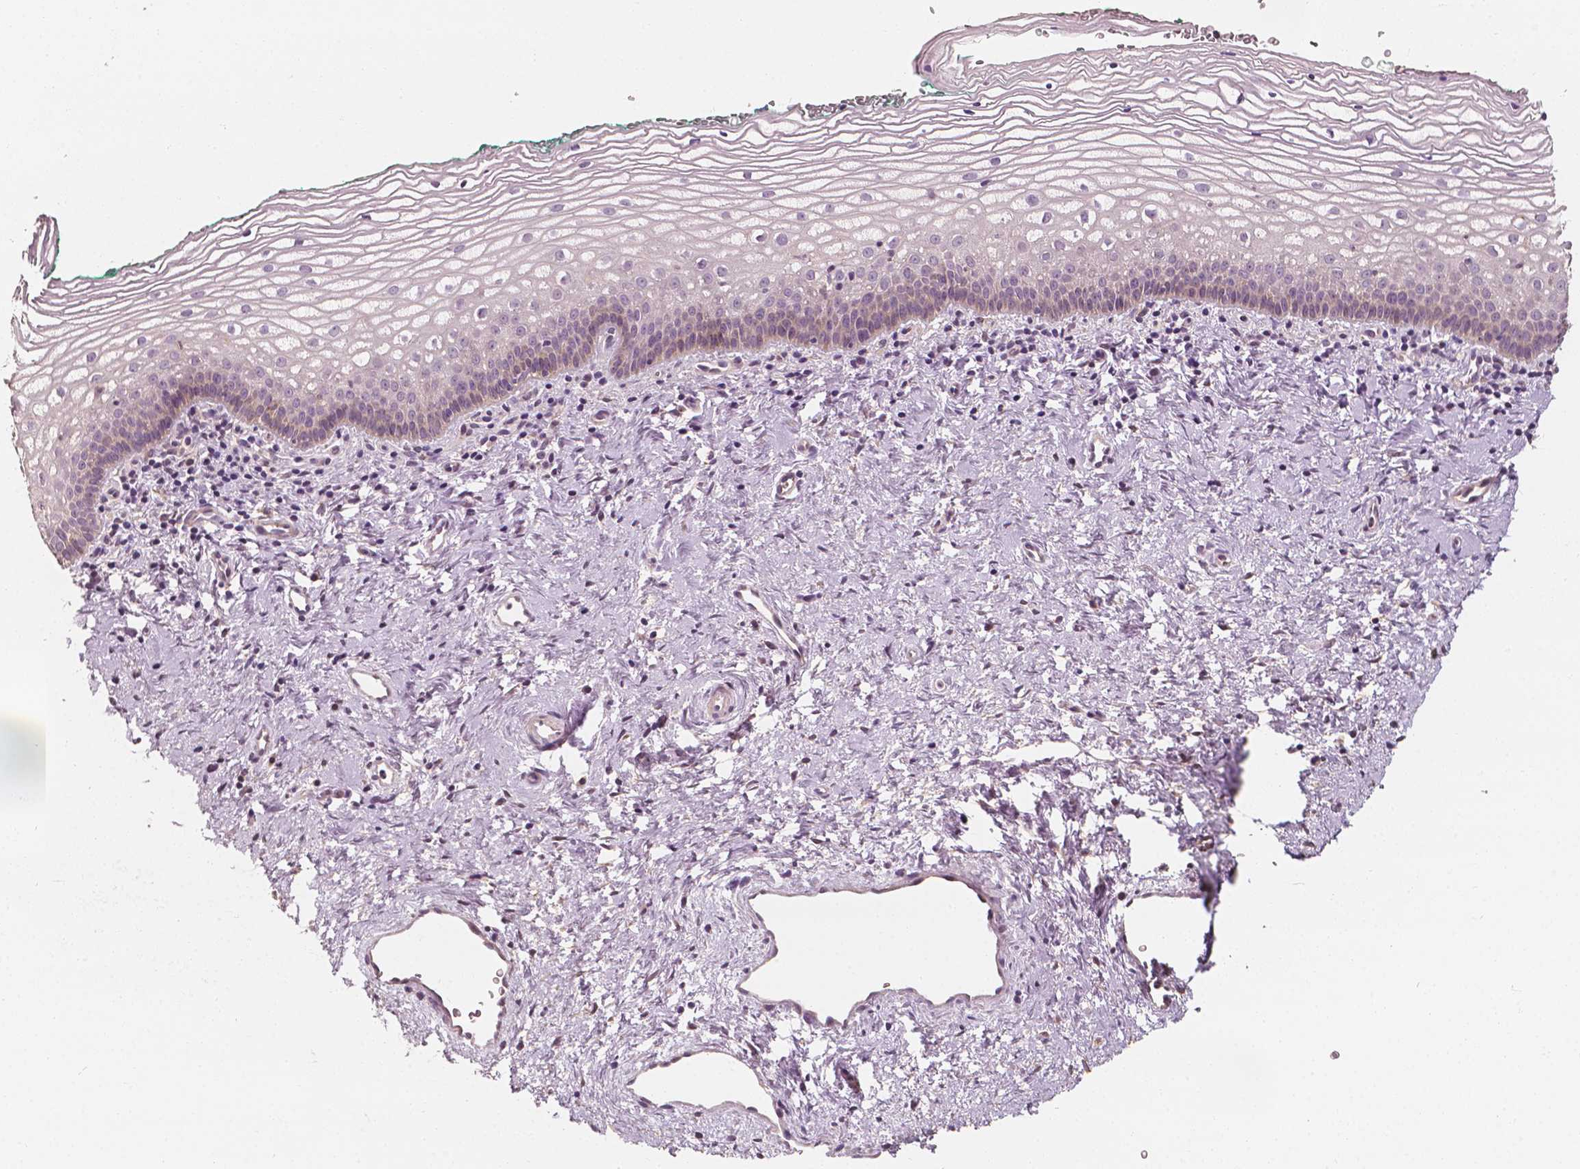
{"staining": {"intensity": "negative", "quantity": "none", "location": "none"}, "tissue": "vagina", "cell_type": "Squamous epithelial cells", "image_type": "normal", "snomed": [{"axis": "morphology", "description": "Normal tissue, NOS"}, {"axis": "topography", "description": "Vagina"}], "caption": "Immunohistochemistry histopathology image of unremarkable vagina: human vagina stained with DAB (3,3'-diaminobenzidine) shows no significant protein positivity in squamous epithelial cells.", "gene": "SHPK", "patient": {"sex": "female", "age": 44}}